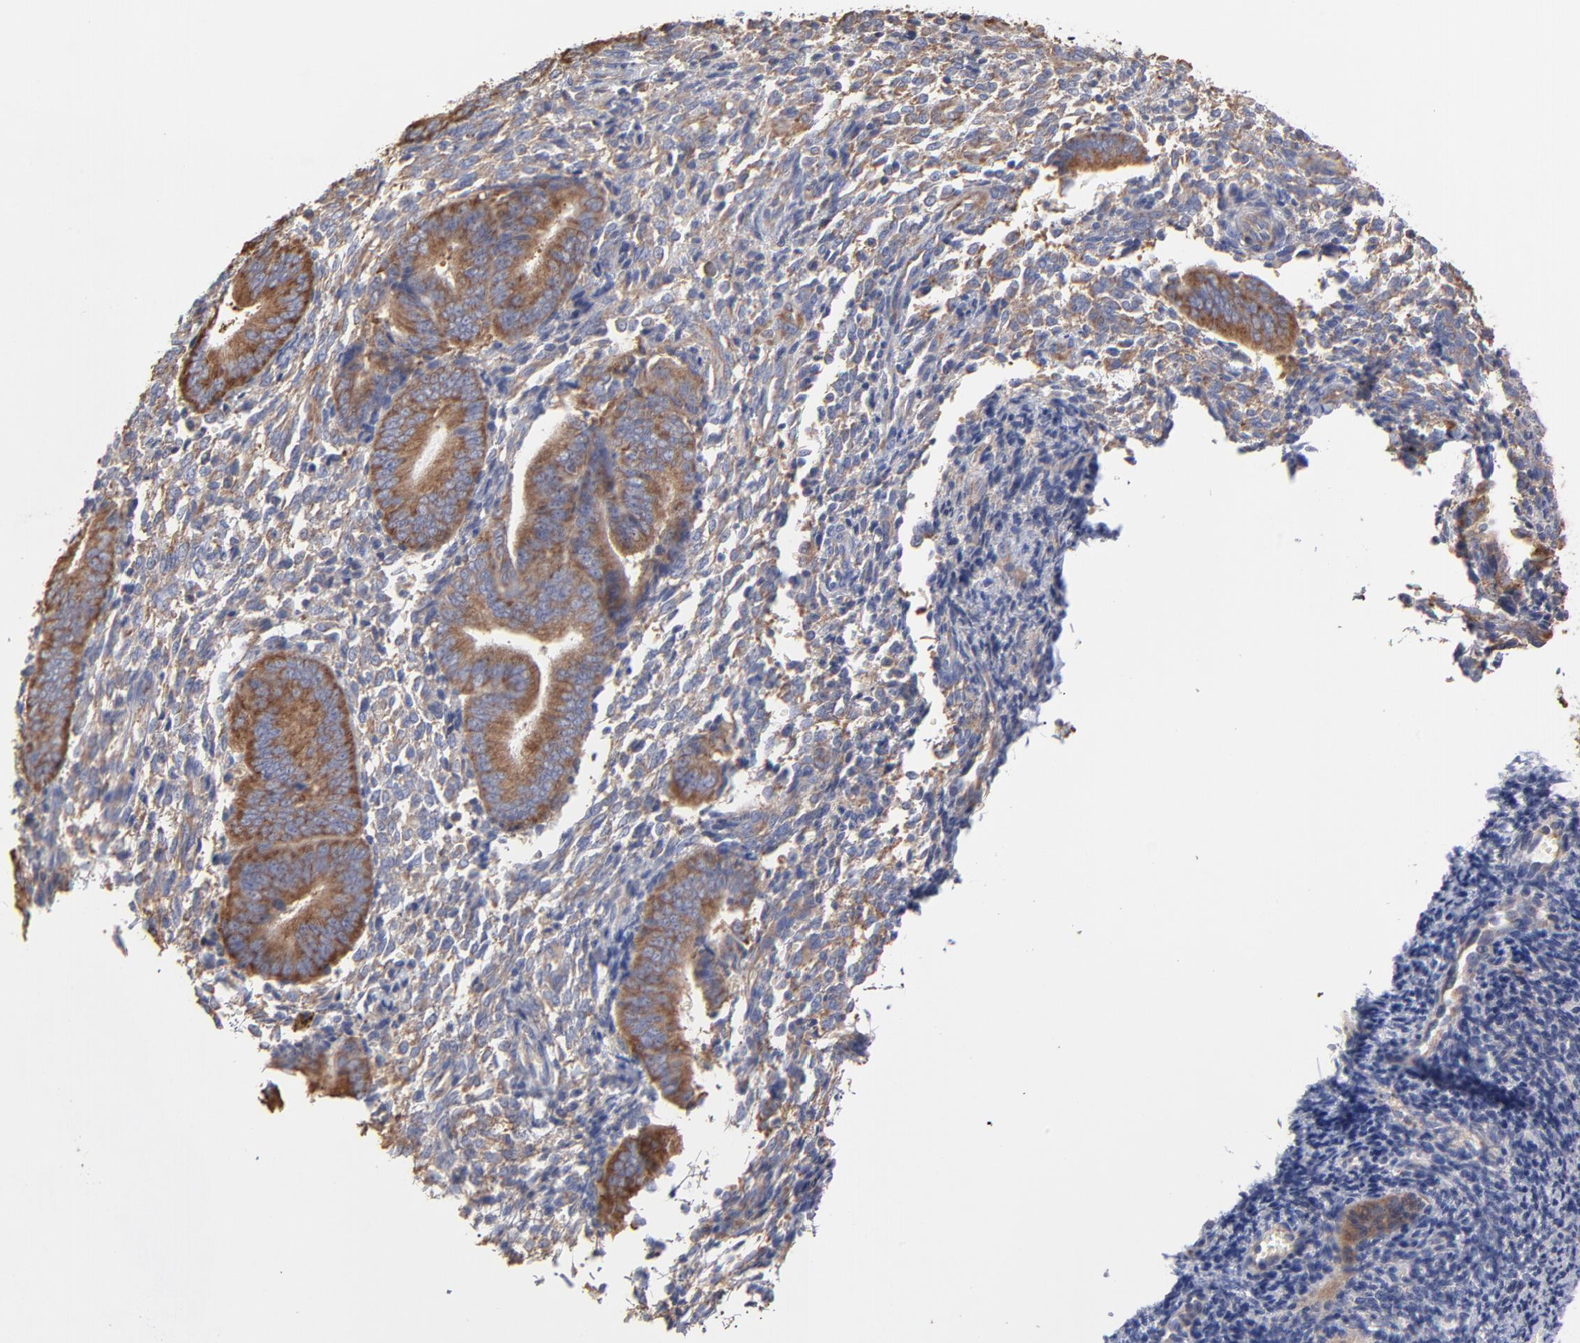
{"staining": {"intensity": "weak", "quantity": ">75%", "location": "cytoplasmic/membranous"}, "tissue": "endometrium", "cell_type": "Cells in endometrial stroma", "image_type": "normal", "snomed": [{"axis": "morphology", "description": "Normal tissue, NOS"}, {"axis": "topography", "description": "Uterus"}, {"axis": "topography", "description": "Endometrium"}], "caption": "Cells in endometrial stroma show low levels of weak cytoplasmic/membranous positivity in about >75% of cells in normal human endometrium. Ihc stains the protein of interest in brown and the nuclei are stained blue.", "gene": "RPL3", "patient": {"sex": "female", "age": 33}}